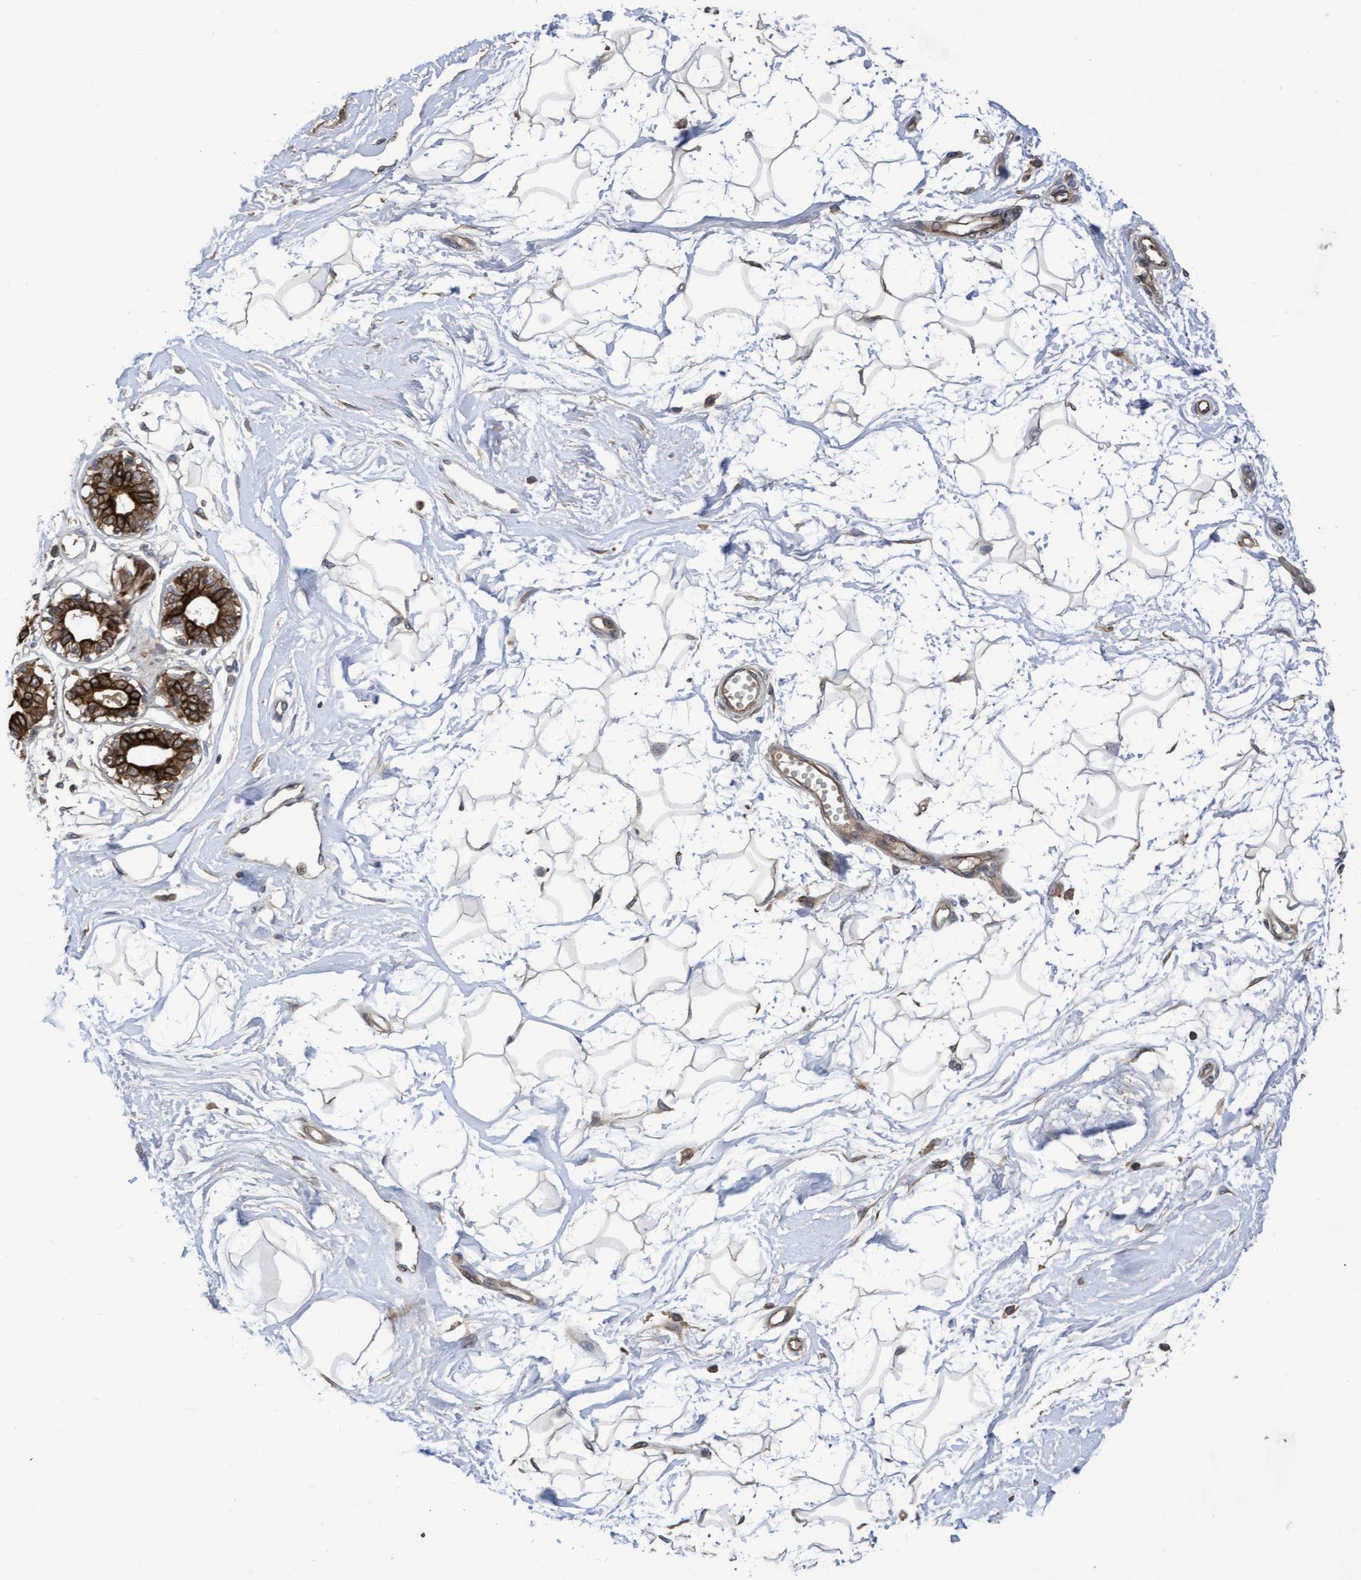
{"staining": {"intensity": "moderate", "quantity": "<25%", "location": "cytoplasmic/membranous"}, "tissue": "breast", "cell_type": "Adipocytes", "image_type": "normal", "snomed": [{"axis": "morphology", "description": "Normal tissue, NOS"}, {"axis": "topography", "description": "Breast"}], "caption": "Immunohistochemistry (DAB) staining of benign human breast exhibits moderate cytoplasmic/membranous protein expression in approximately <25% of adipocytes.", "gene": "COBL", "patient": {"sex": "female", "age": 45}}